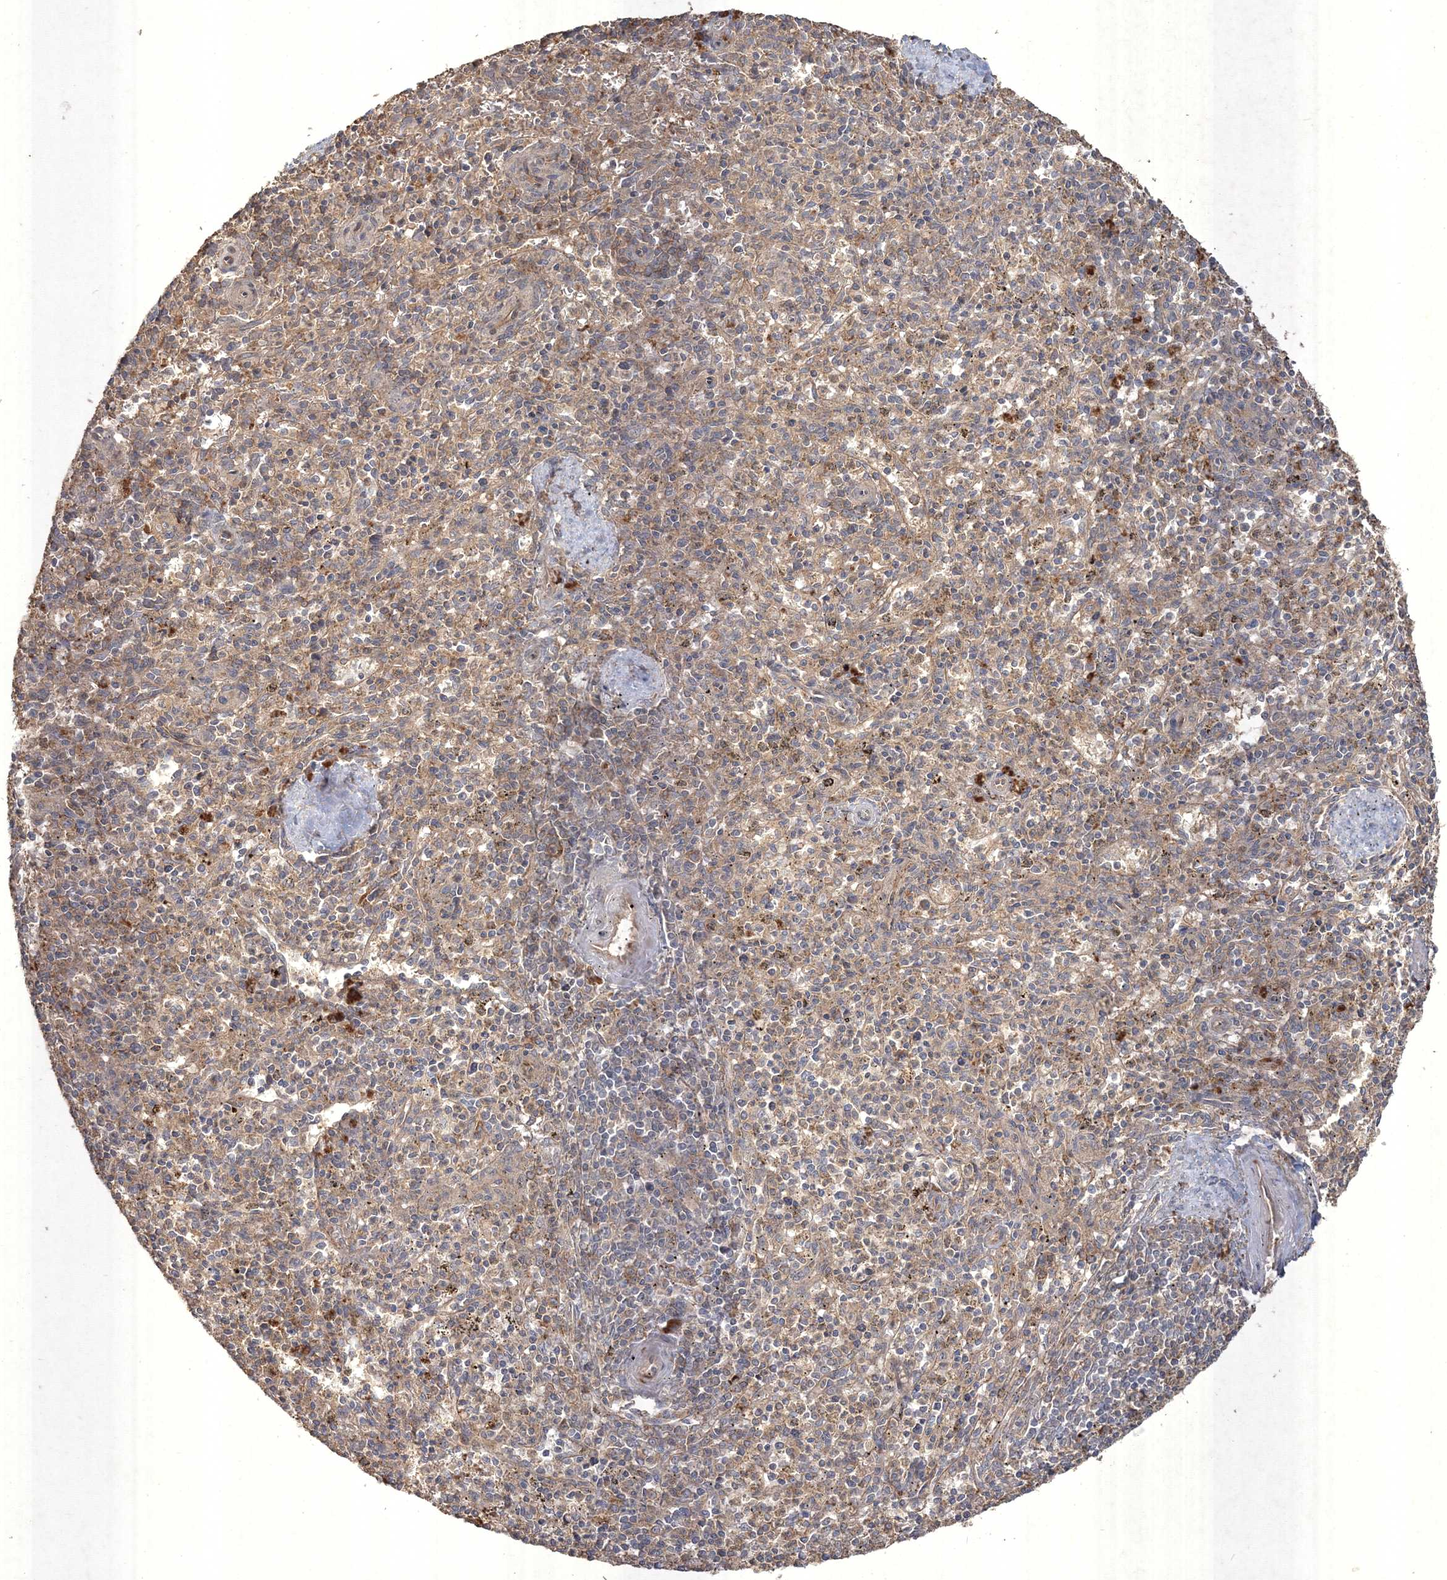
{"staining": {"intensity": "weak", "quantity": "<25%", "location": "cytoplasmic/membranous"}, "tissue": "spleen", "cell_type": "Cells in red pulp", "image_type": "normal", "snomed": [{"axis": "morphology", "description": "Normal tissue, NOS"}, {"axis": "topography", "description": "Spleen"}], "caption": "This is an IHC photomicrograph of benign spleen. There is no positivity in cells in red pulp.", "gene": "SPRY1", "patient": {"sex": "male", "age": 72}}